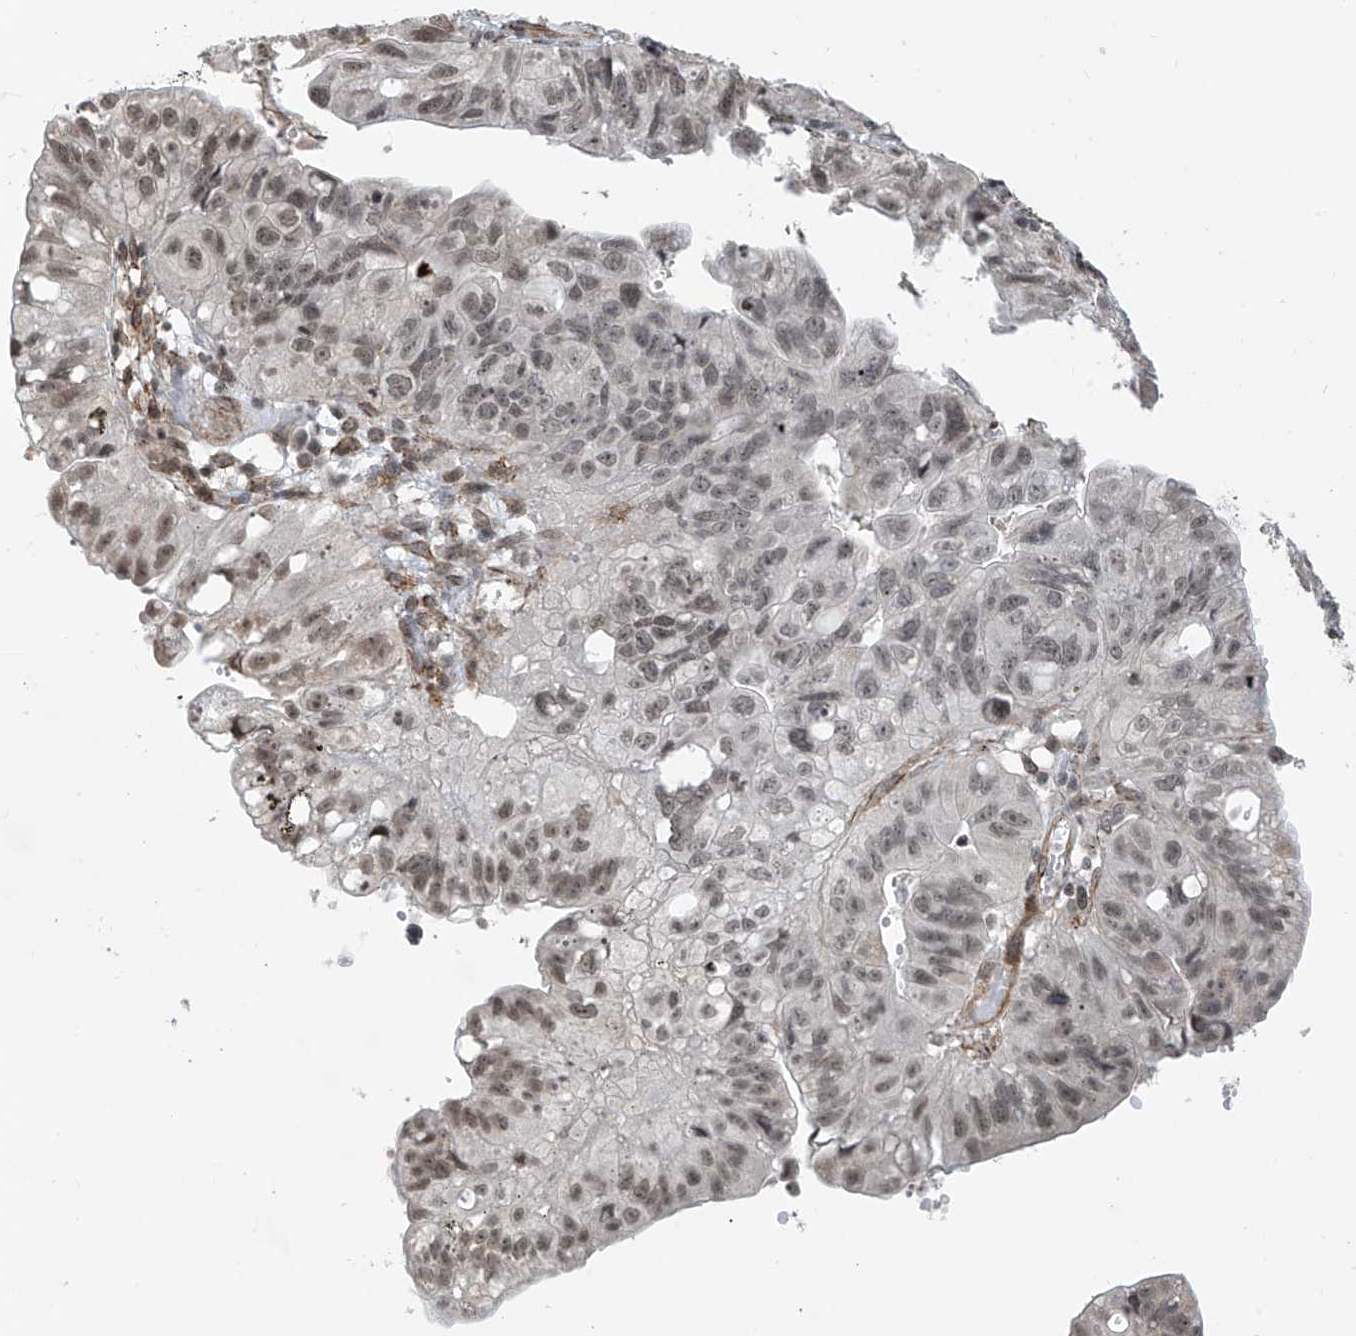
{"staining": {"intensity": "moderate", "quantity": "<25%", "location": "nuclear"}, "tissue": "stomach cancer", "cell_type": "Tumor cells", "image_type": "cancer", "snomed": [{"axis": "morphology", "description": "Adenocarcinoma, NOS"}, {"axis": "topography", "description": "Stomach"}], "caption": "A photomicrograph of human stomach adenocarcinoma stained for a protein exhibits moderate nuclear brown staining in tumor cells. The protein is stained brown, and the nuclei are stained in blue (DAB IHC with brightfield microscopy, high magnification).", "gene": "METAP1D", "patient": {"sex": "male", "age": 59}}